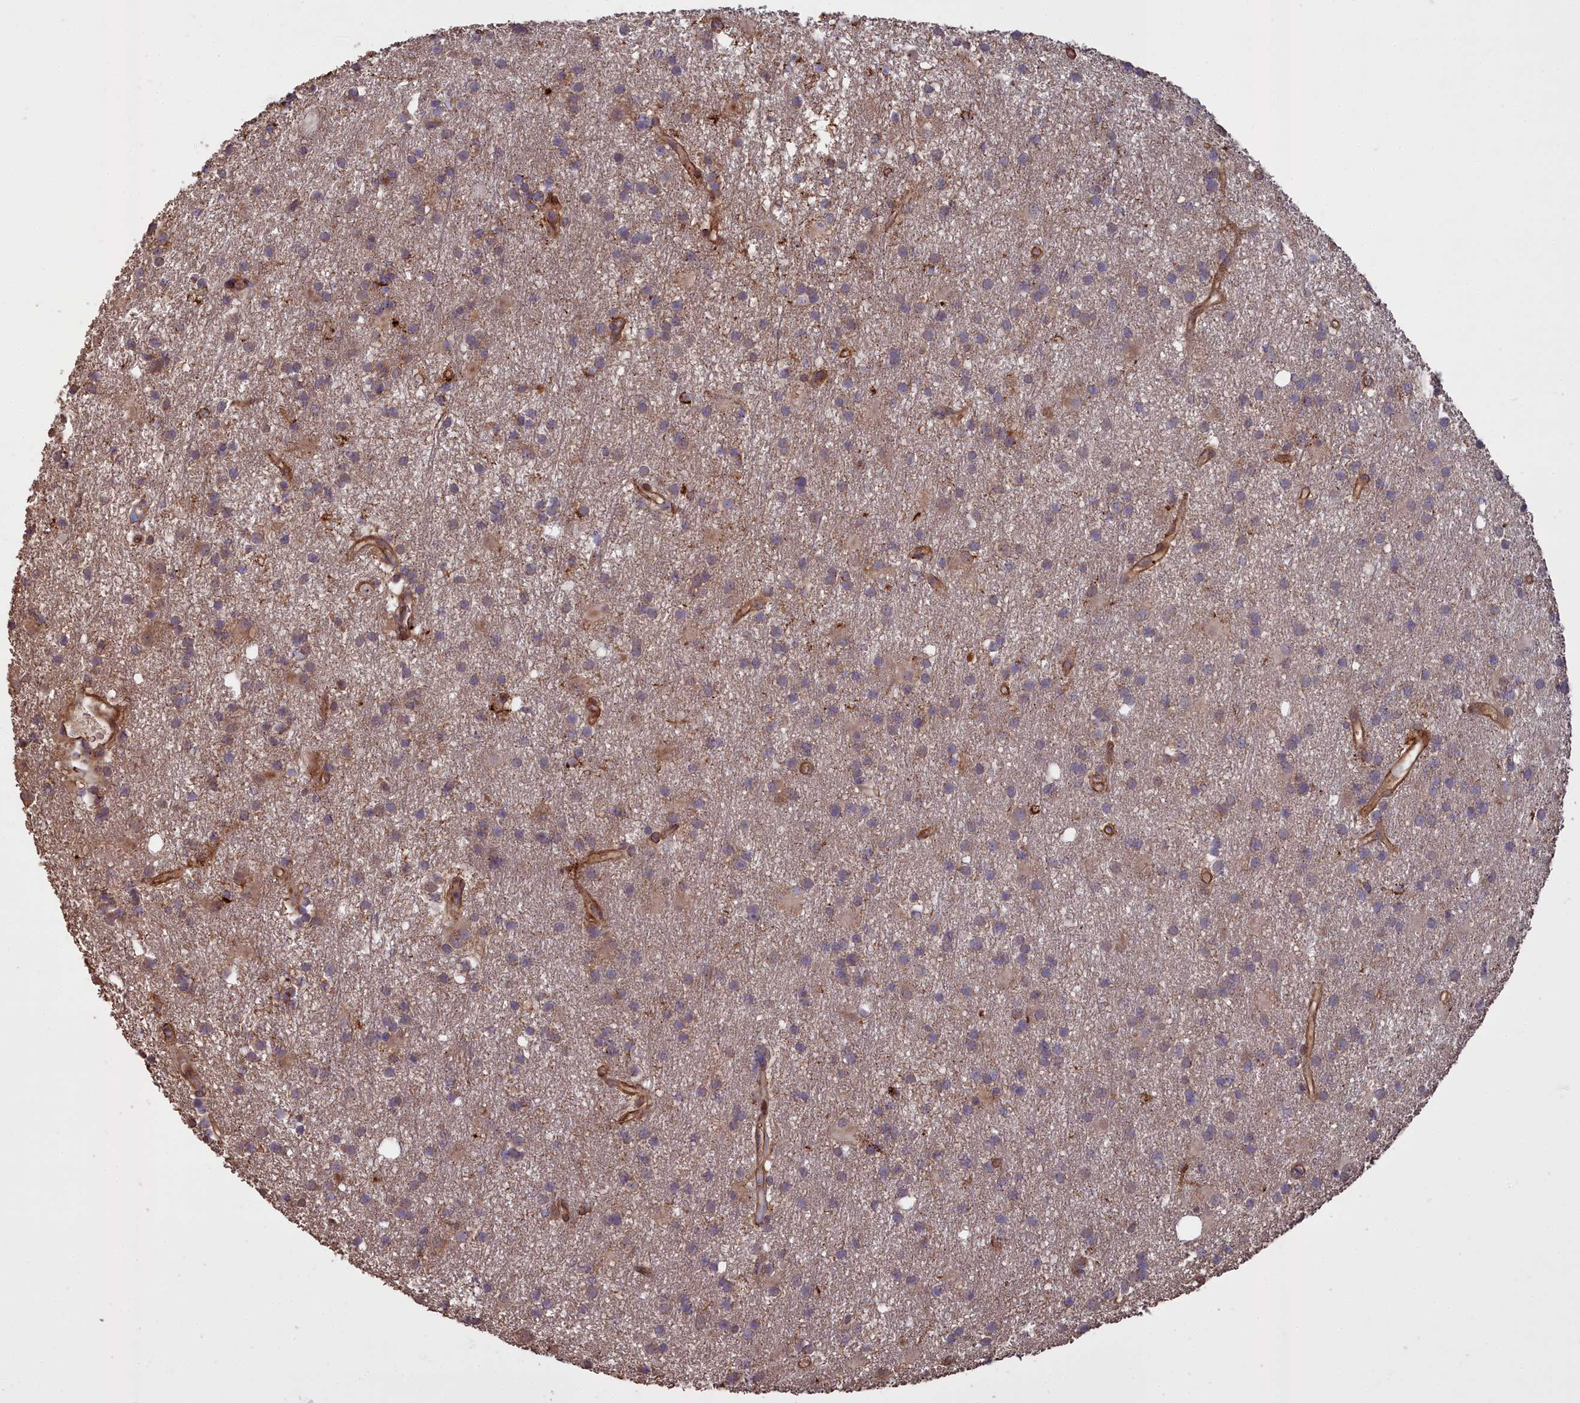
{"staining": {"intensity": "weak", "quantity": "25%-75%", "location": "cytoplasmic/membranous"}, "tissue": "glioma", "cell_type": "Tumor cells", "image_type": "cancer", "snomed": [{"axis": "morphology", "description": "Glioma, malignant, High grade"}, {"axis": "topography", "description": "Brain"}], "caption": "Human glioma stained with a protein marker exhibits weak staining in tumor cells.", "gene": "ATP6V0A2", "patient": {"sex": "male", "age": 77}}